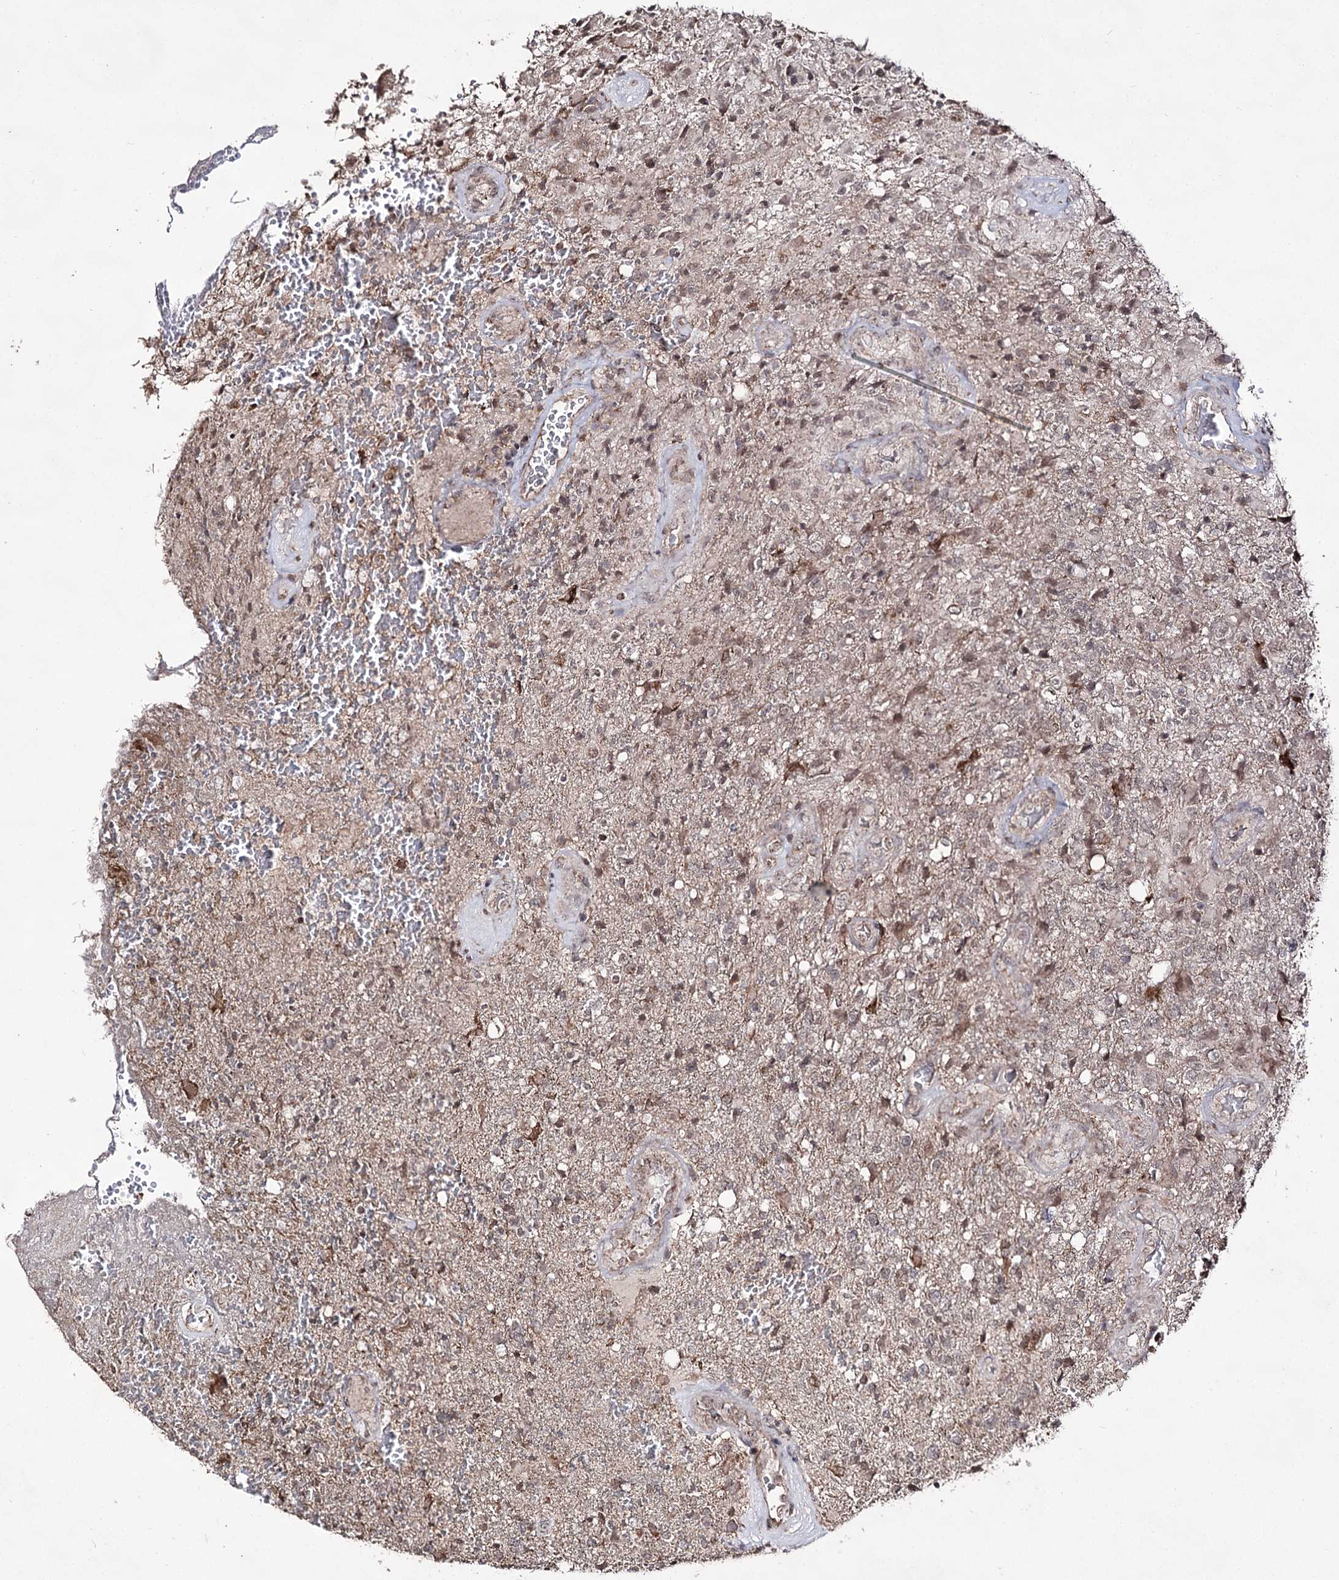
{"staining": {"intensity": "negative", "quantity": "none", "location": "none"}, "tissue": "glioma", "cell_type": "Tumor cells", "image_type": "cancer", "snomed": [{"axis": "morphology", "description": "Glioma, malignant, High grade"}, {"axis": "topography", "description": "Brain"}], "caption": "A photomicrograph of human malignant glioma (high-grade) is negative for staining in tumor cells.", "gene": "ACTR6", "patient": {"sex": "male", "age": 56}}